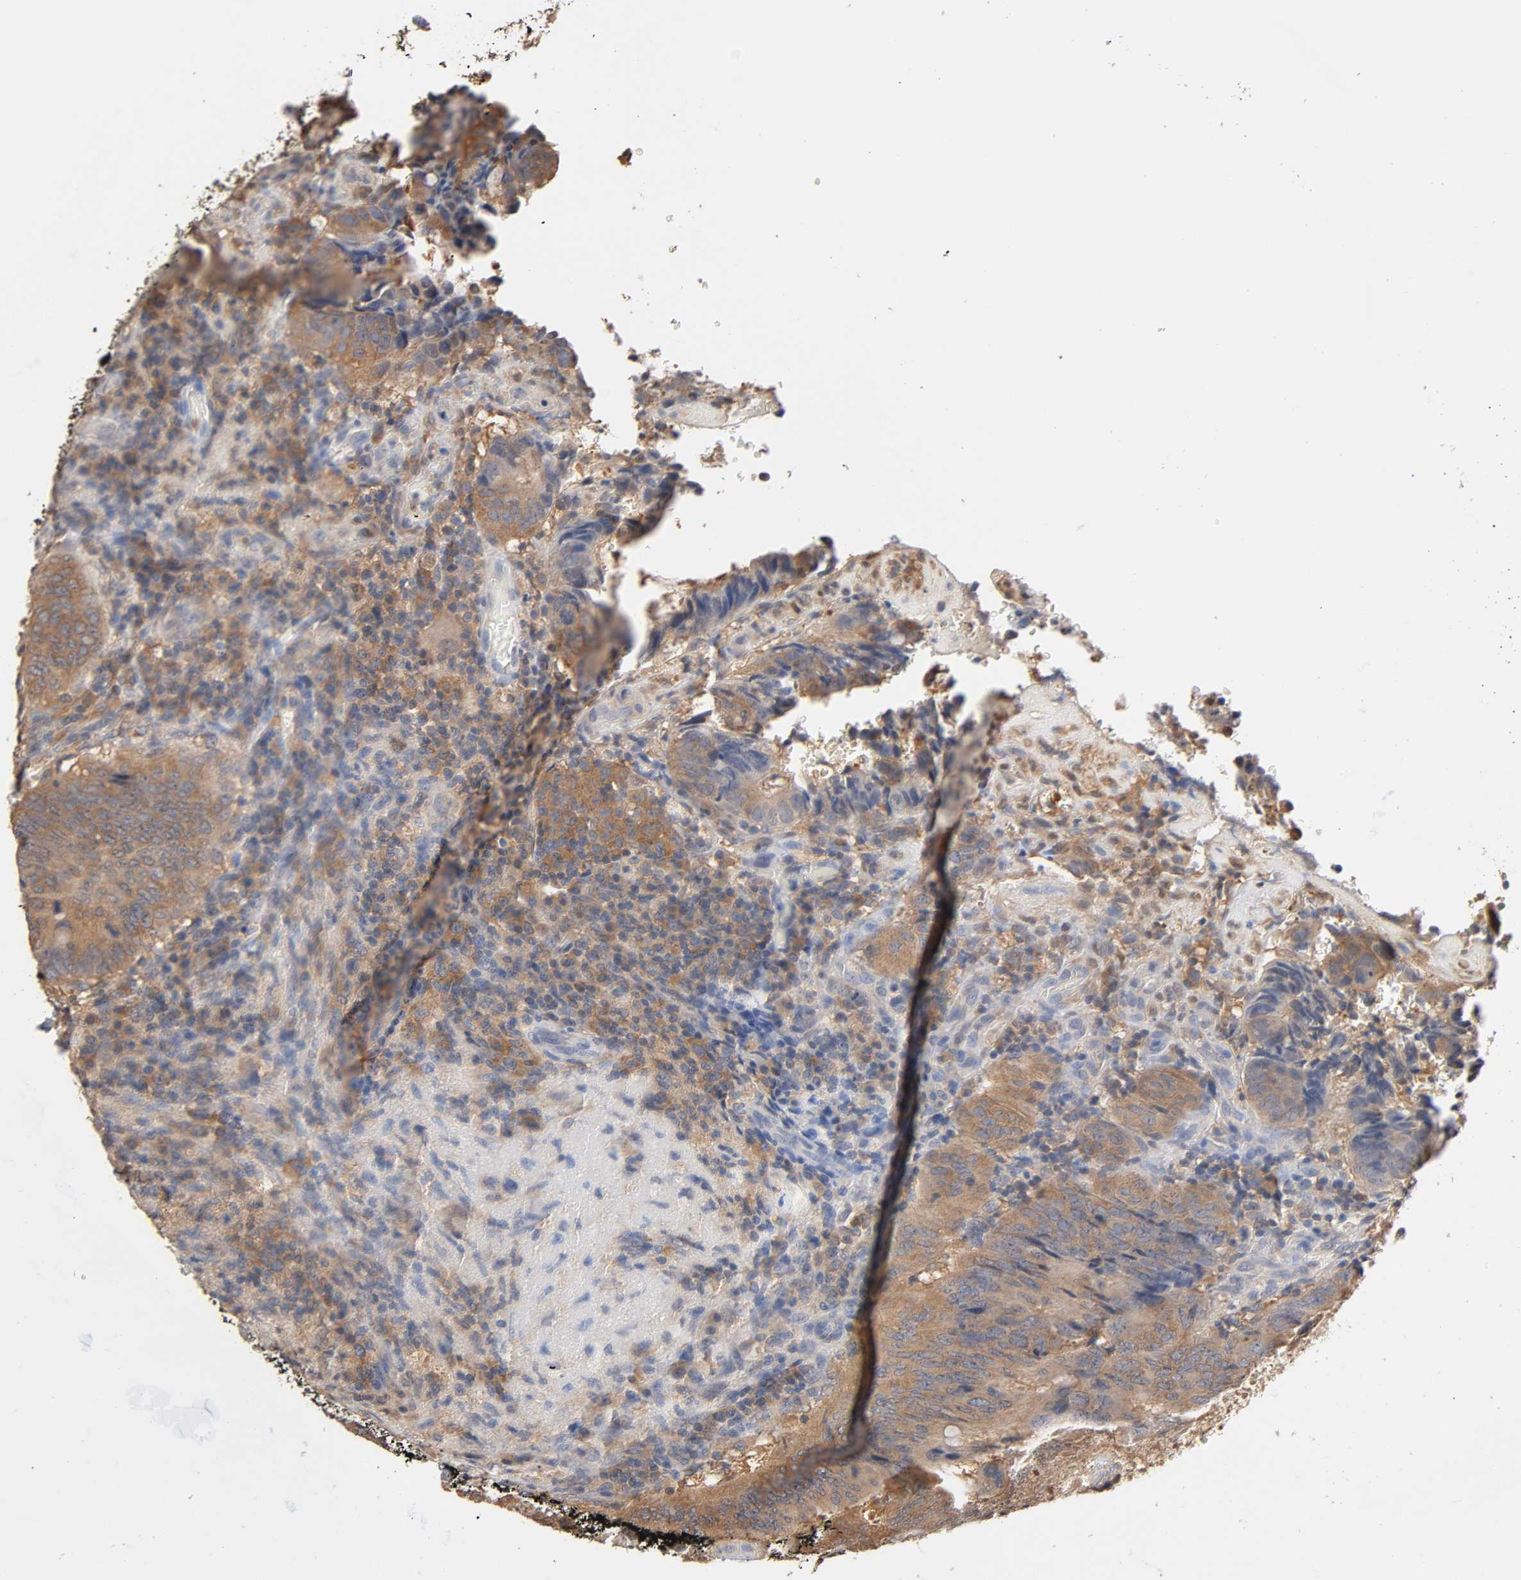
{"staining": {"intensity": "weak", "quantity": ">75%", "location": "cytoplasmic/membranous"}, "tissue": "colorectal cancer", "cell_type": "Tumor cells", "image_type": "cancer", "snomed": [{"axis": "morphology", "description": "Normal tissue, NOS"}, {"axis": "morphology", "description": "Adenocarcinoma, NOS"}, {"axis": "topography", "description": "Rectum"}, {"axis": "topography", "description": "Peripheral nerve tissue"}], "caption": "Brown immunohistochemical staining in human colorectal adenocarcinoma demonstrates weak cytoplasmic/membranous positivity in approximately >75% of tumor cells.", "gene": "ALDOA", "patient": {"sex": "male", "age": 92}}